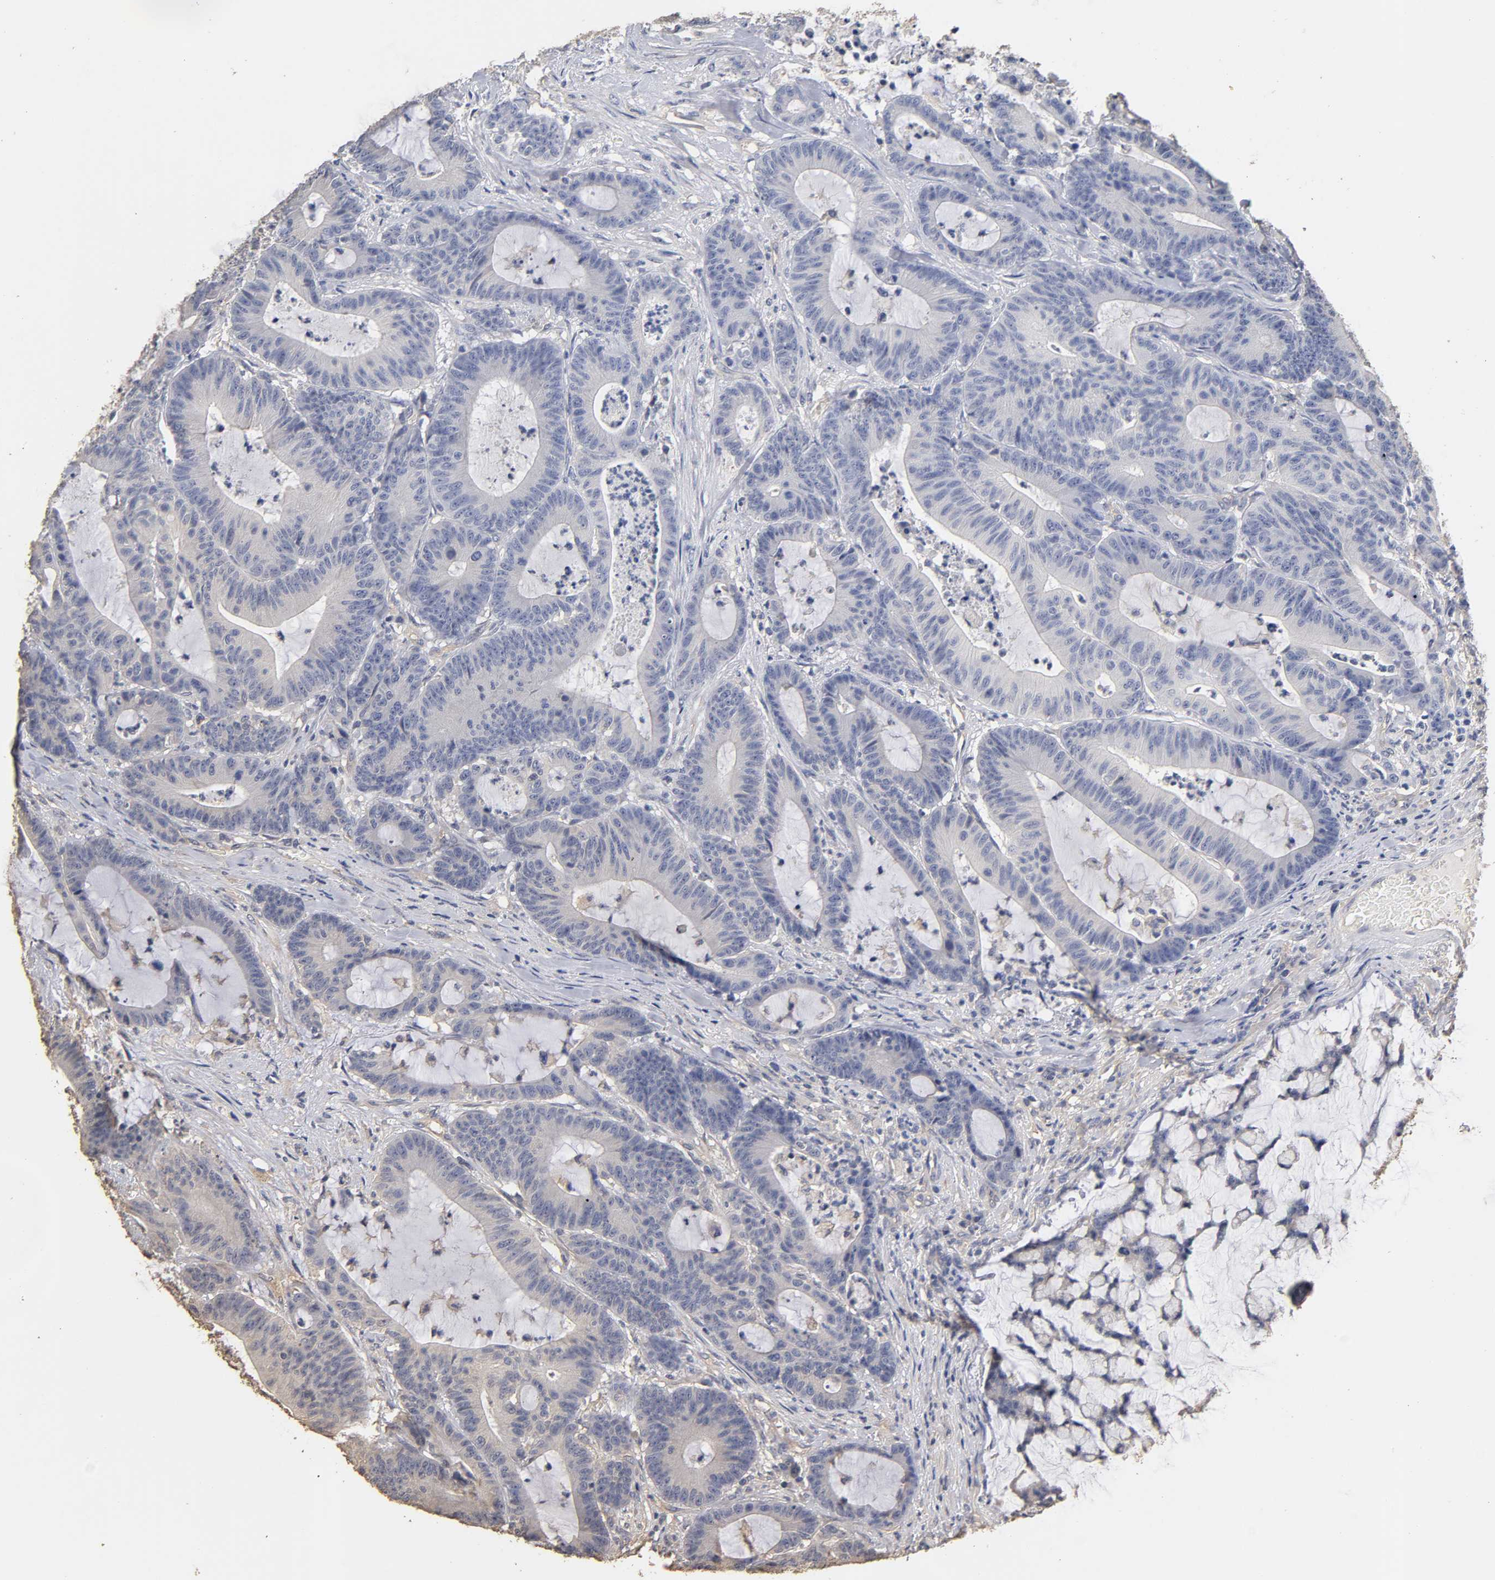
{"staining": {"intensity": "negative", "quantity": "none", "location": "none"}, "tissue": "colorectal cancer", "cell_type": "Tumor cells", "image_type": "cancer", "snomed": [{"axis": "morphology", "description": "Adenocarcinoma, NOS"}, {"axis": "topography", "description": "Colon"}], "caption": "The immunohistochemistry (IHC) image has no significant positivity in tumor cells of colorectal cancer tissue. The staining is performed using DAB (3,3'-diaminobenzidine) brown chromogen with nuclei counter-stained in using hematoxylin.", "gene": "VSIG4", "patient": {"sex": "female", "age": 84}}